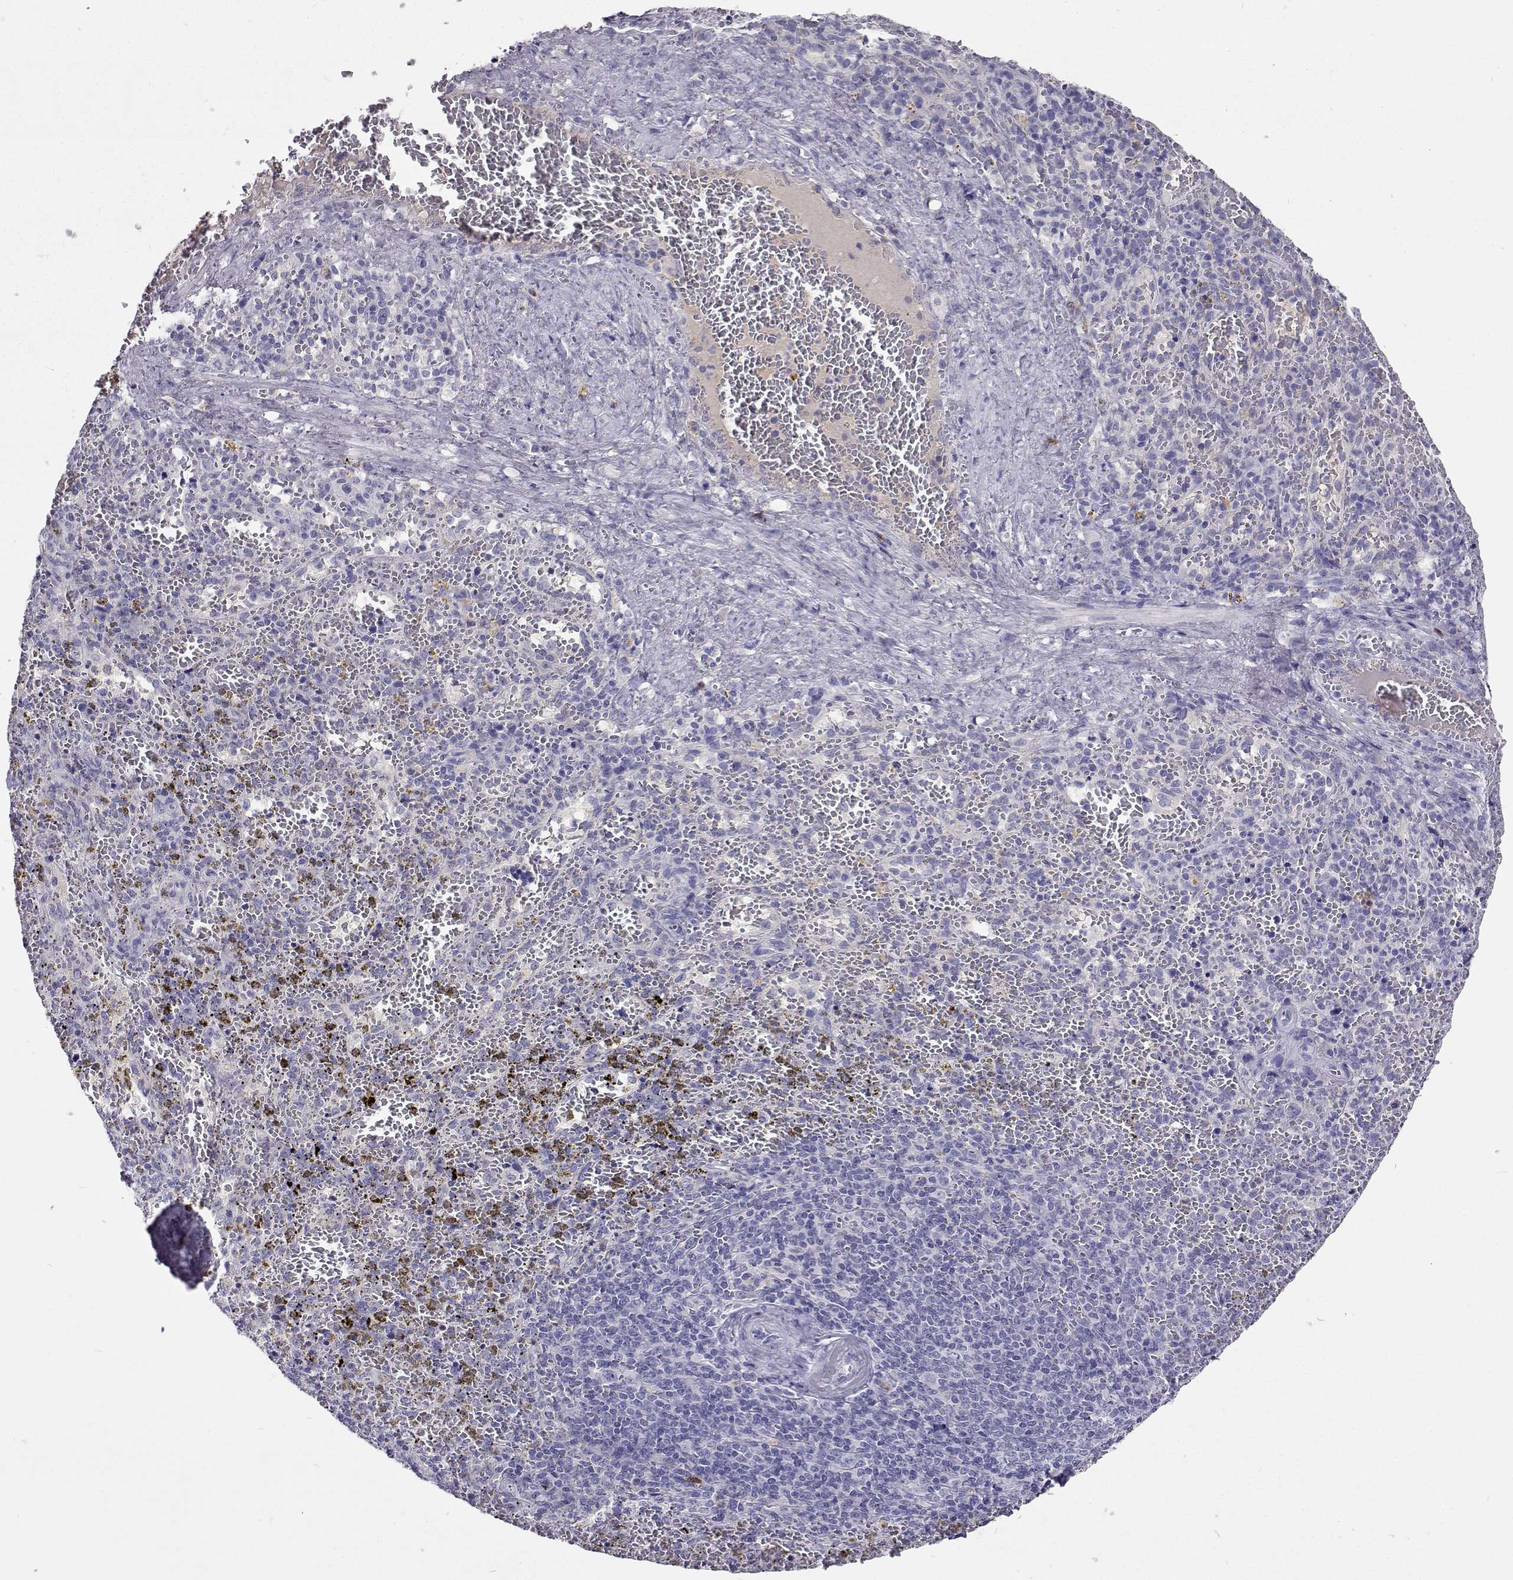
{"staining": {"intensity": "moderate", "quantity": "<25%", "location": "cytoplasmic/membranous"}, "tissue": "spleen", "cell_type": "Cells in red pulp", "image_type": "normal", "snomed": [{"axis": "morphology", "description": "Normal tissue, NOS"}, {"axis": "topography", "description": "Spleen"}], "caption": "Moderate cytoplasmic/membranous expression is seen in approximately <25% of cells in red pulp in benign spleen. (DAB (3,3'-diaminobenzidine) IHC with brightfield microscopy, high magnification).", "gene": "CFAP44", "patient": {"sex": "female", "age": 50}}